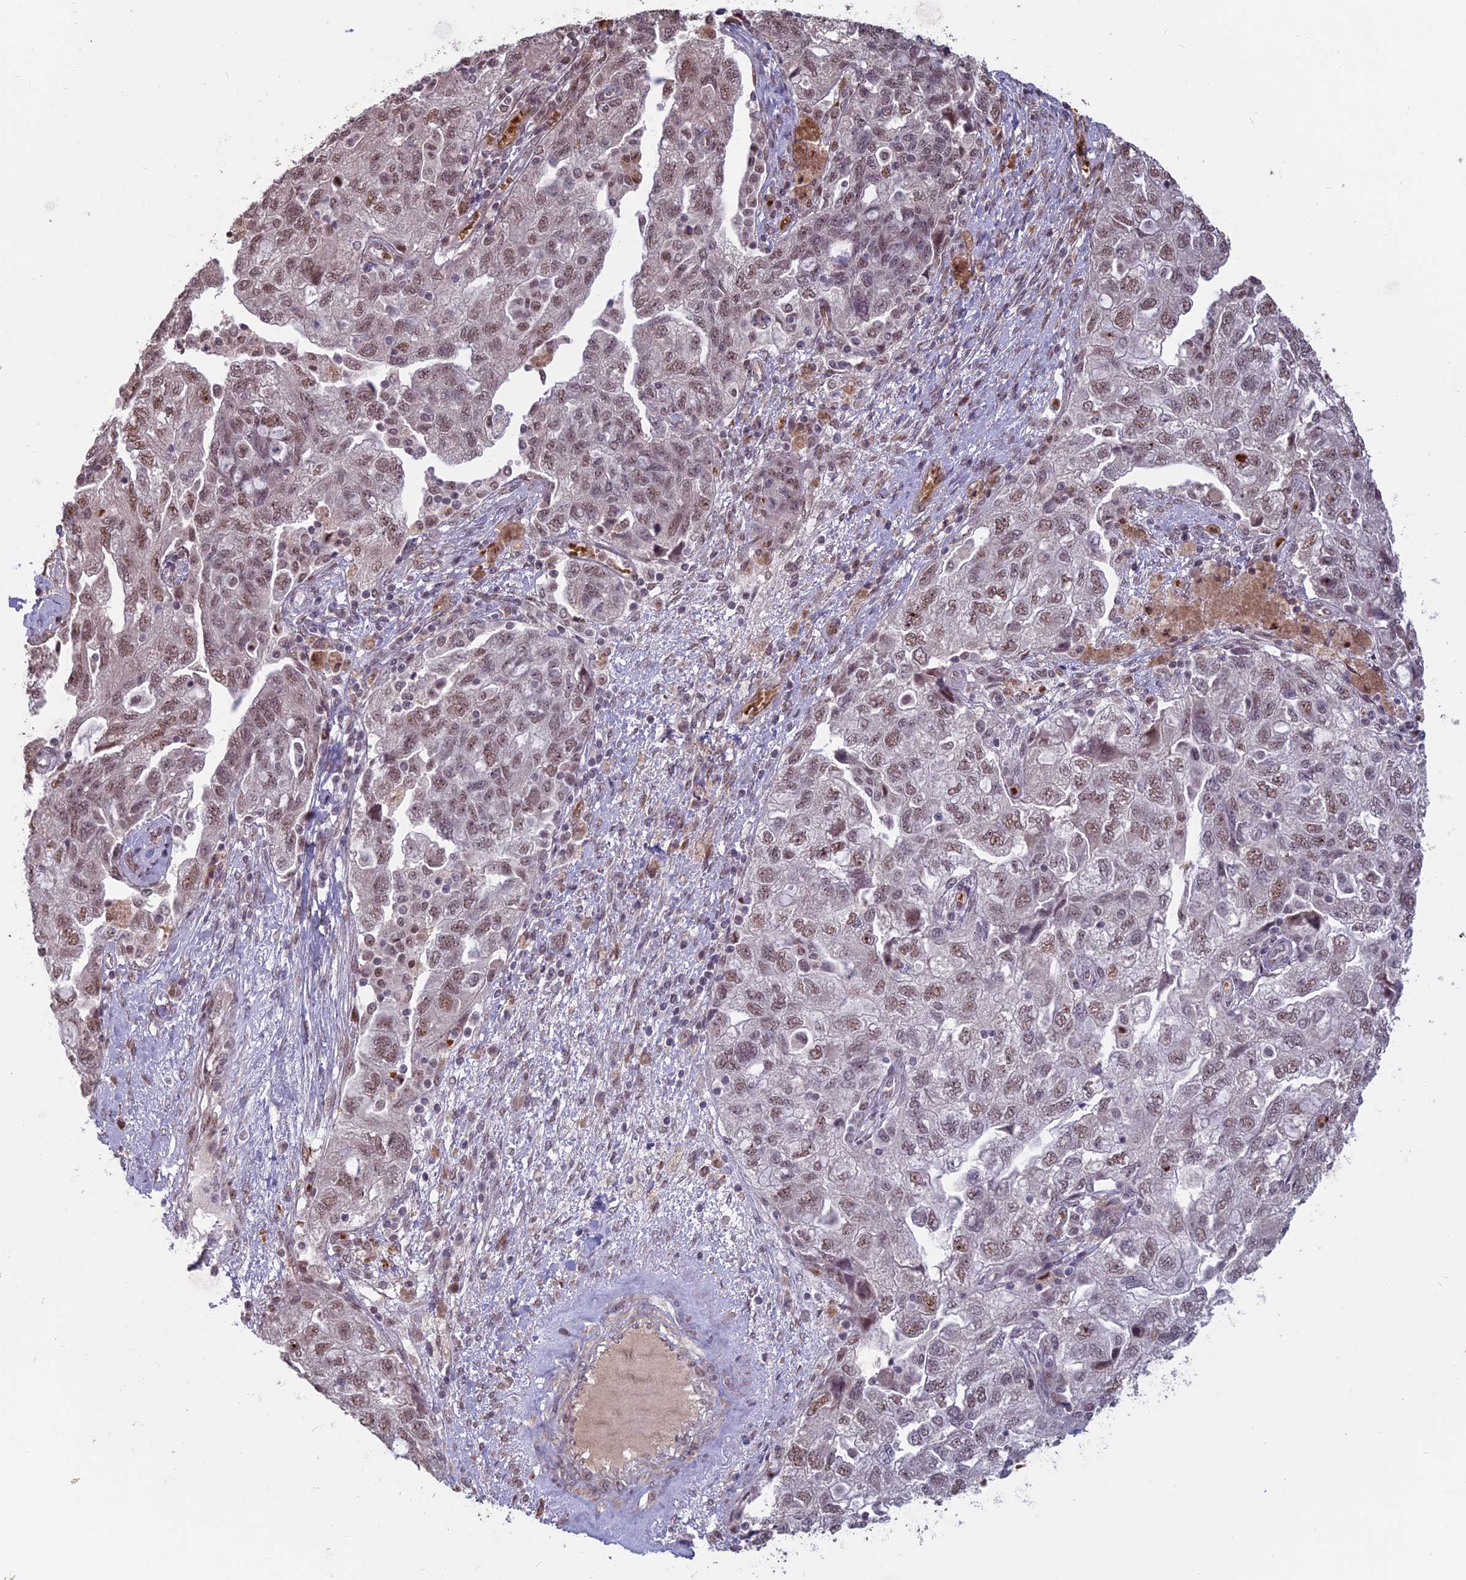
{"staining": {"intensity": "weak", "quantity": ">75%", "location": "nuclear"}, "tissue": "ovarian cancer", "cell_type": "Tumor cells", "image_type": "cancer", "snomed": [{"axis": "morphology", "description": "Carcinoma, NOS"}, {"axis": "morphology", "description": "Cystadenocarcinoma, serous, NOS"}, {"axis": "topography", "description": "Ovary"}], "caption": "A low amount of weak nuclear staining is appreciated in about >75% of tumor cells in ovarian cancer (carcinoma) tissue. (brown staining indicates protein expression, while blue staining denotes nuclei).", "gene": "MFAP1", "patient": {"sex": "female", "age": 69}}